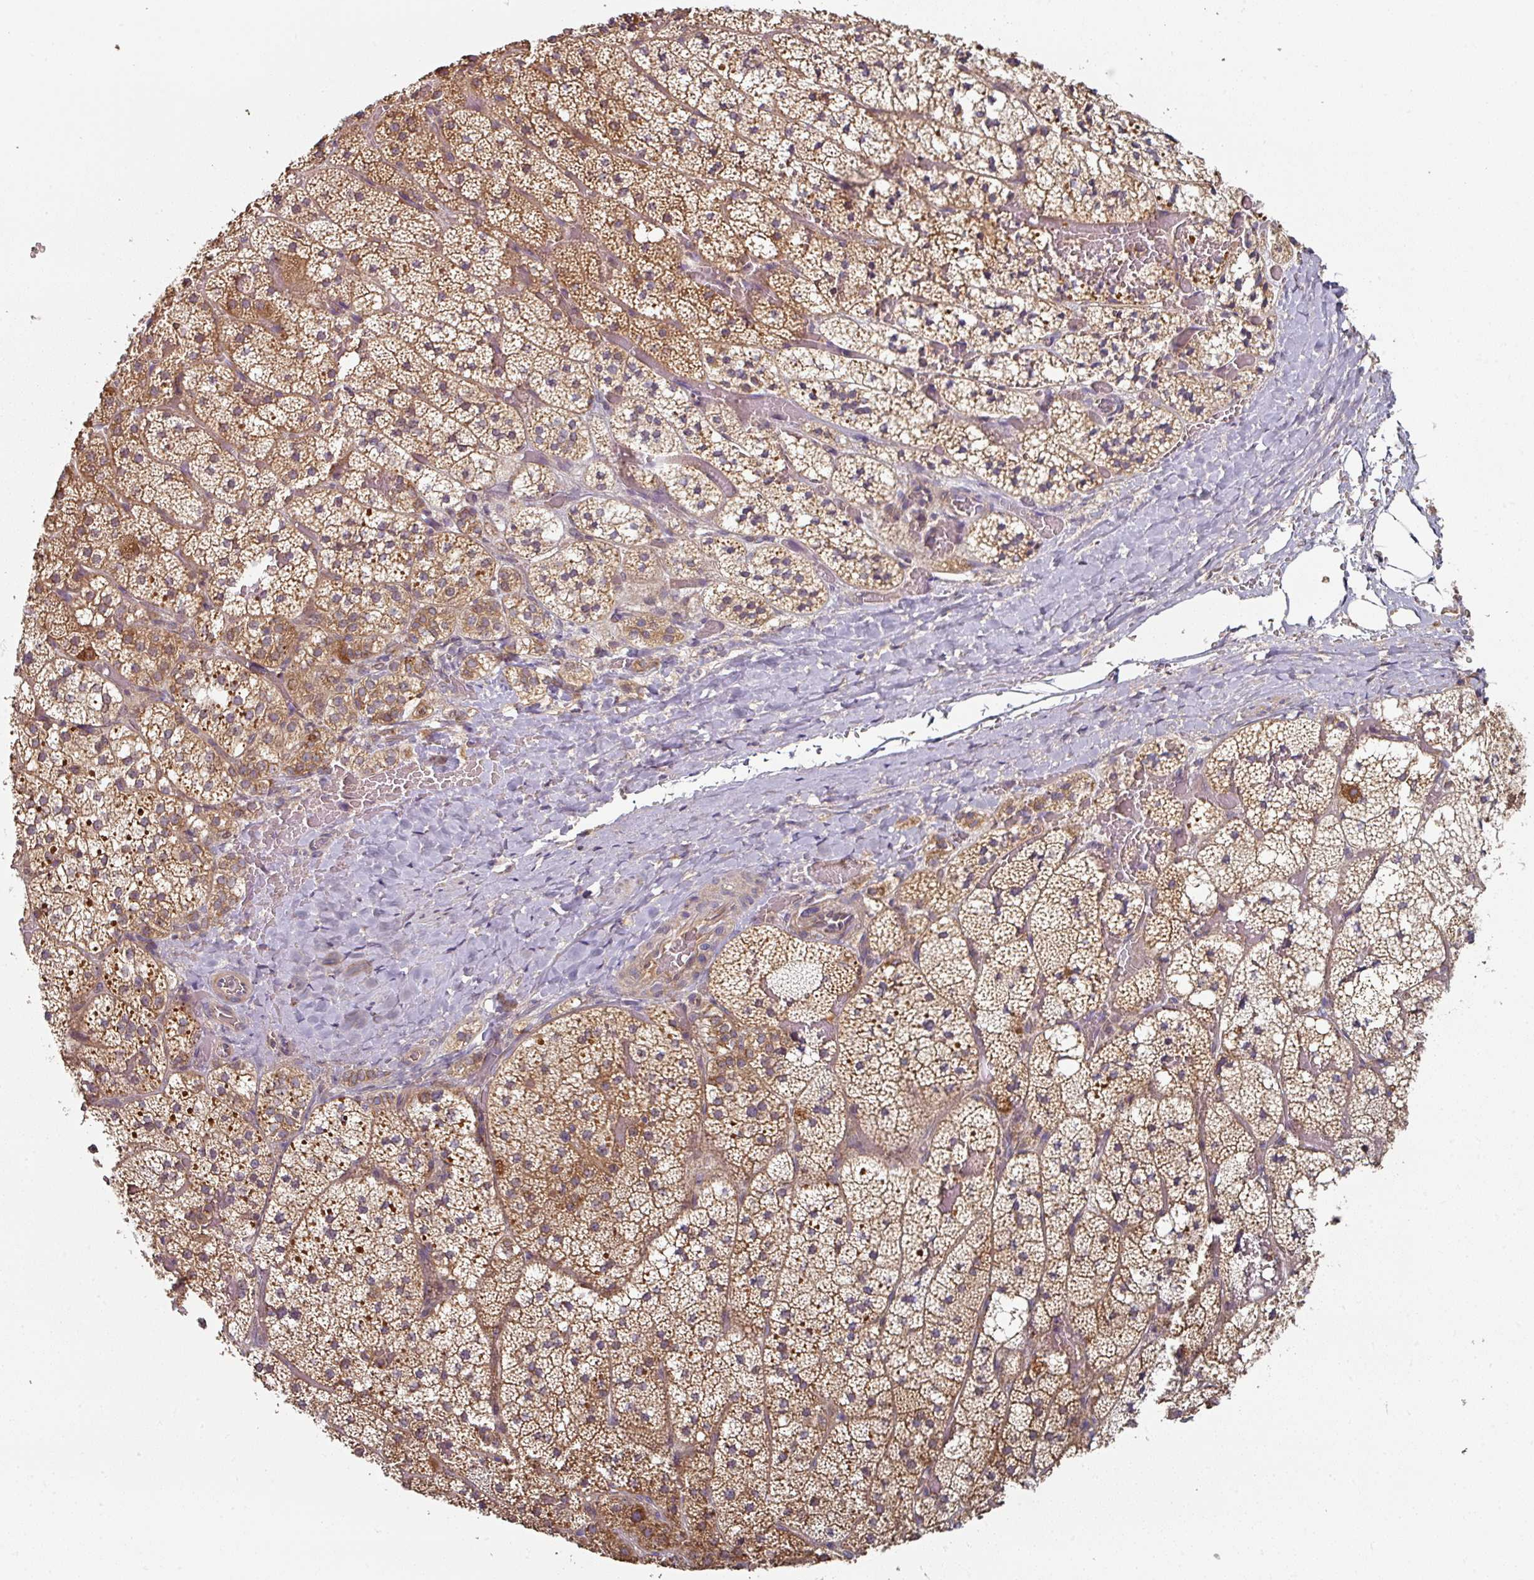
{"staining": {"intensity": "strong", "quantity": ">75%", "location": "cytoplasmic/membranous"}, "tissue": "adrenal gland", "cell_type": "Glandular cells", "image_type": "normal", "snomed": [{"axis": "morphology", "description": "Normal tissue, NOS"}, {"axis": "topography", "description": "Adrenal gland"}], "caption": "Immunohistochemical staining of unremarkable human adrenal gland reveals strong cytoplasmic/membranous protein positivity in about >75% of glandular cells. The protein of interest is stained brown, and the nuclei are stained in blue (DAB (3,3'-diaminobenzidine) IHC with brightfield microscopy, high magnification).", "gene": "DNAJC7", "patient": {"sex": "male", "age": 53}}